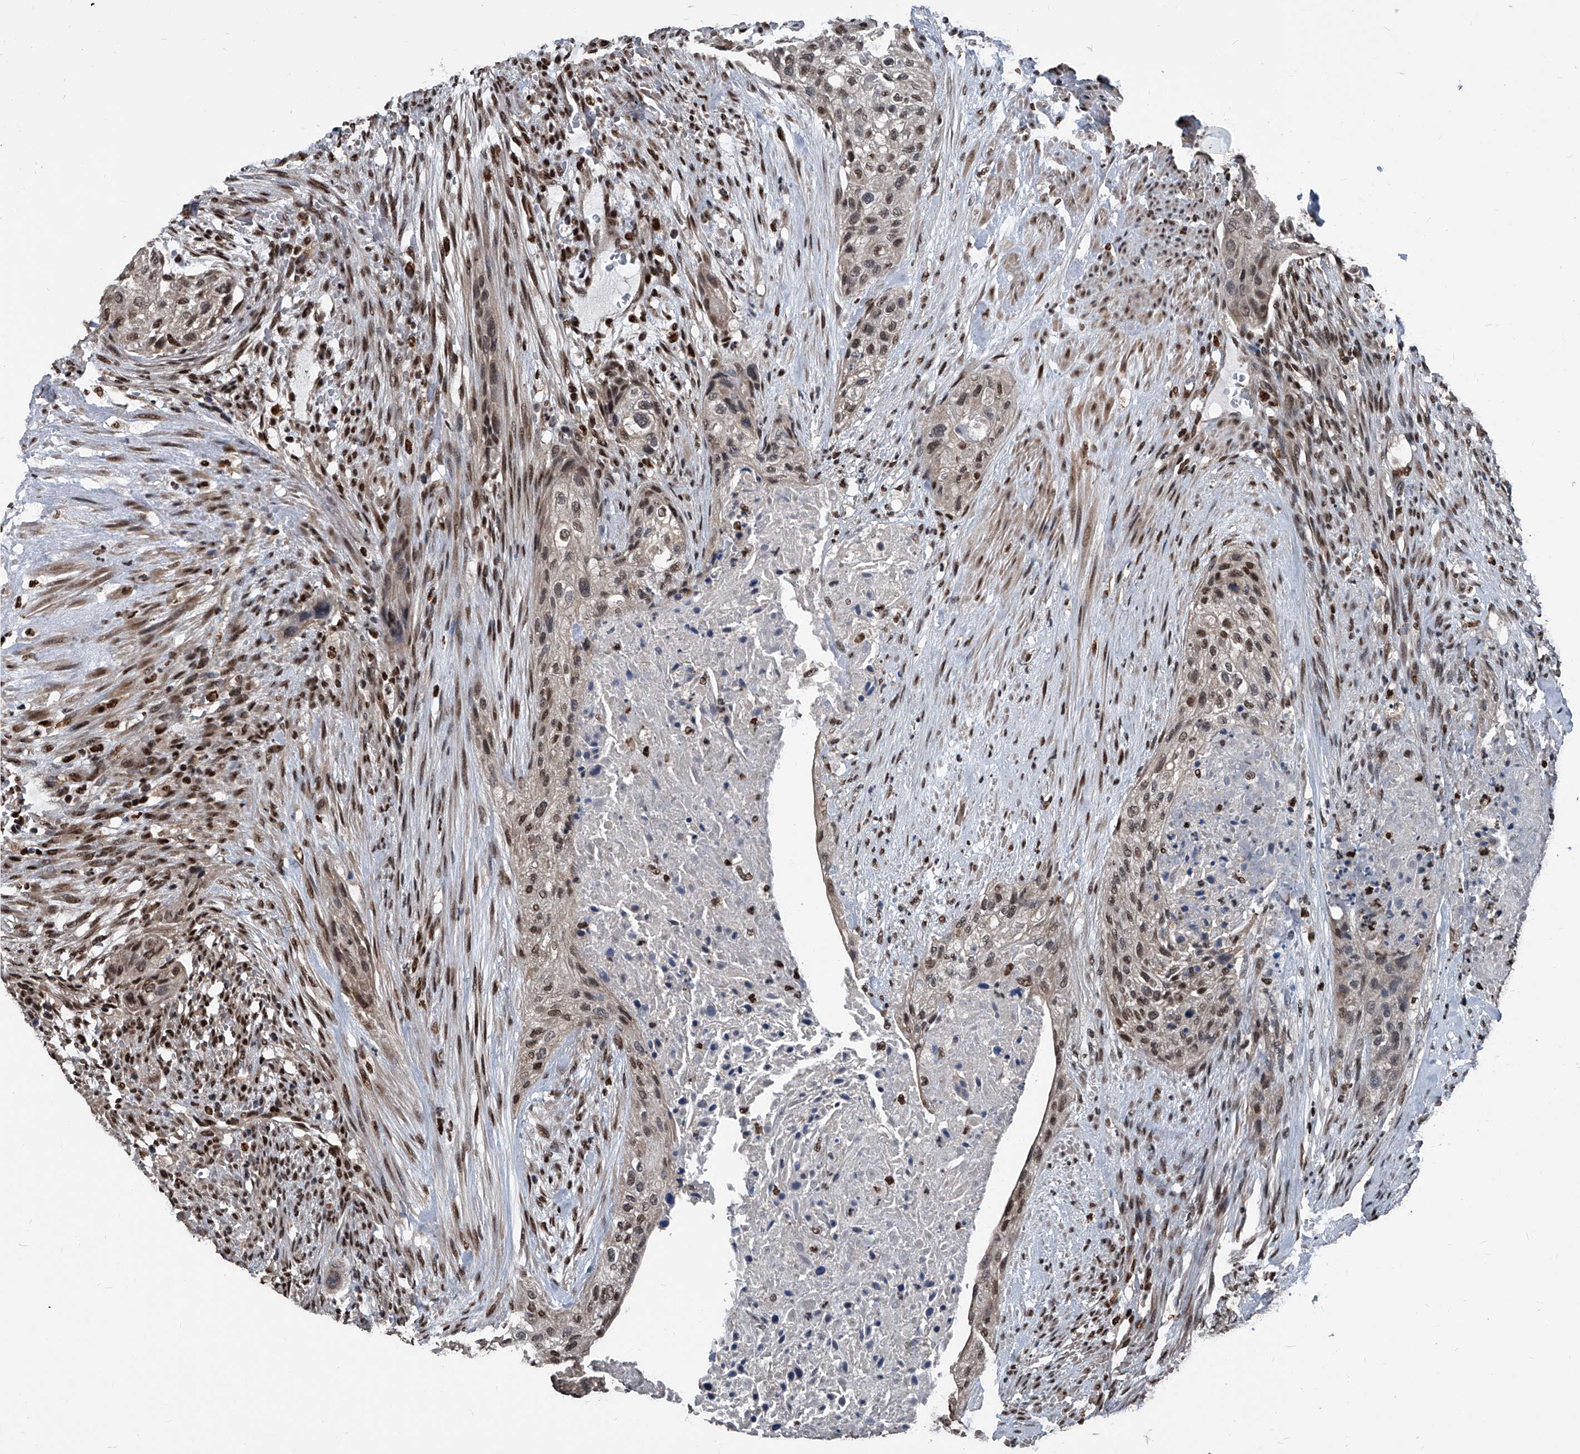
{"staining": {"intensity": "weak", "quantity": ">75%", "location": "nuclear"}, "tissue": "urothelial cancer", "cell_type": "Tumor cells", "image_type": "cancer", "snomed": [{"axis": "morphology", "description": "Urothelial carcinoma, High grade"}, {"axis": "topography", "description": "Urinary bladder"}], "caption": "High-magnification brightfield microscopy of high-grade urothelial carcinoma stained with DAB (brown) and counterstained with hematoxylin (blue). tumor cells exhibit weak nuclear staining is appreciated in approximately>75% of cells. The staining was performed using DAB to visualize the protein expression in brown, while the nuclei were stained in blue with hematoxylin (Magnification: 20x).", "gene": "FKBP5", "patient": {"sex": "male", "age": 35}}